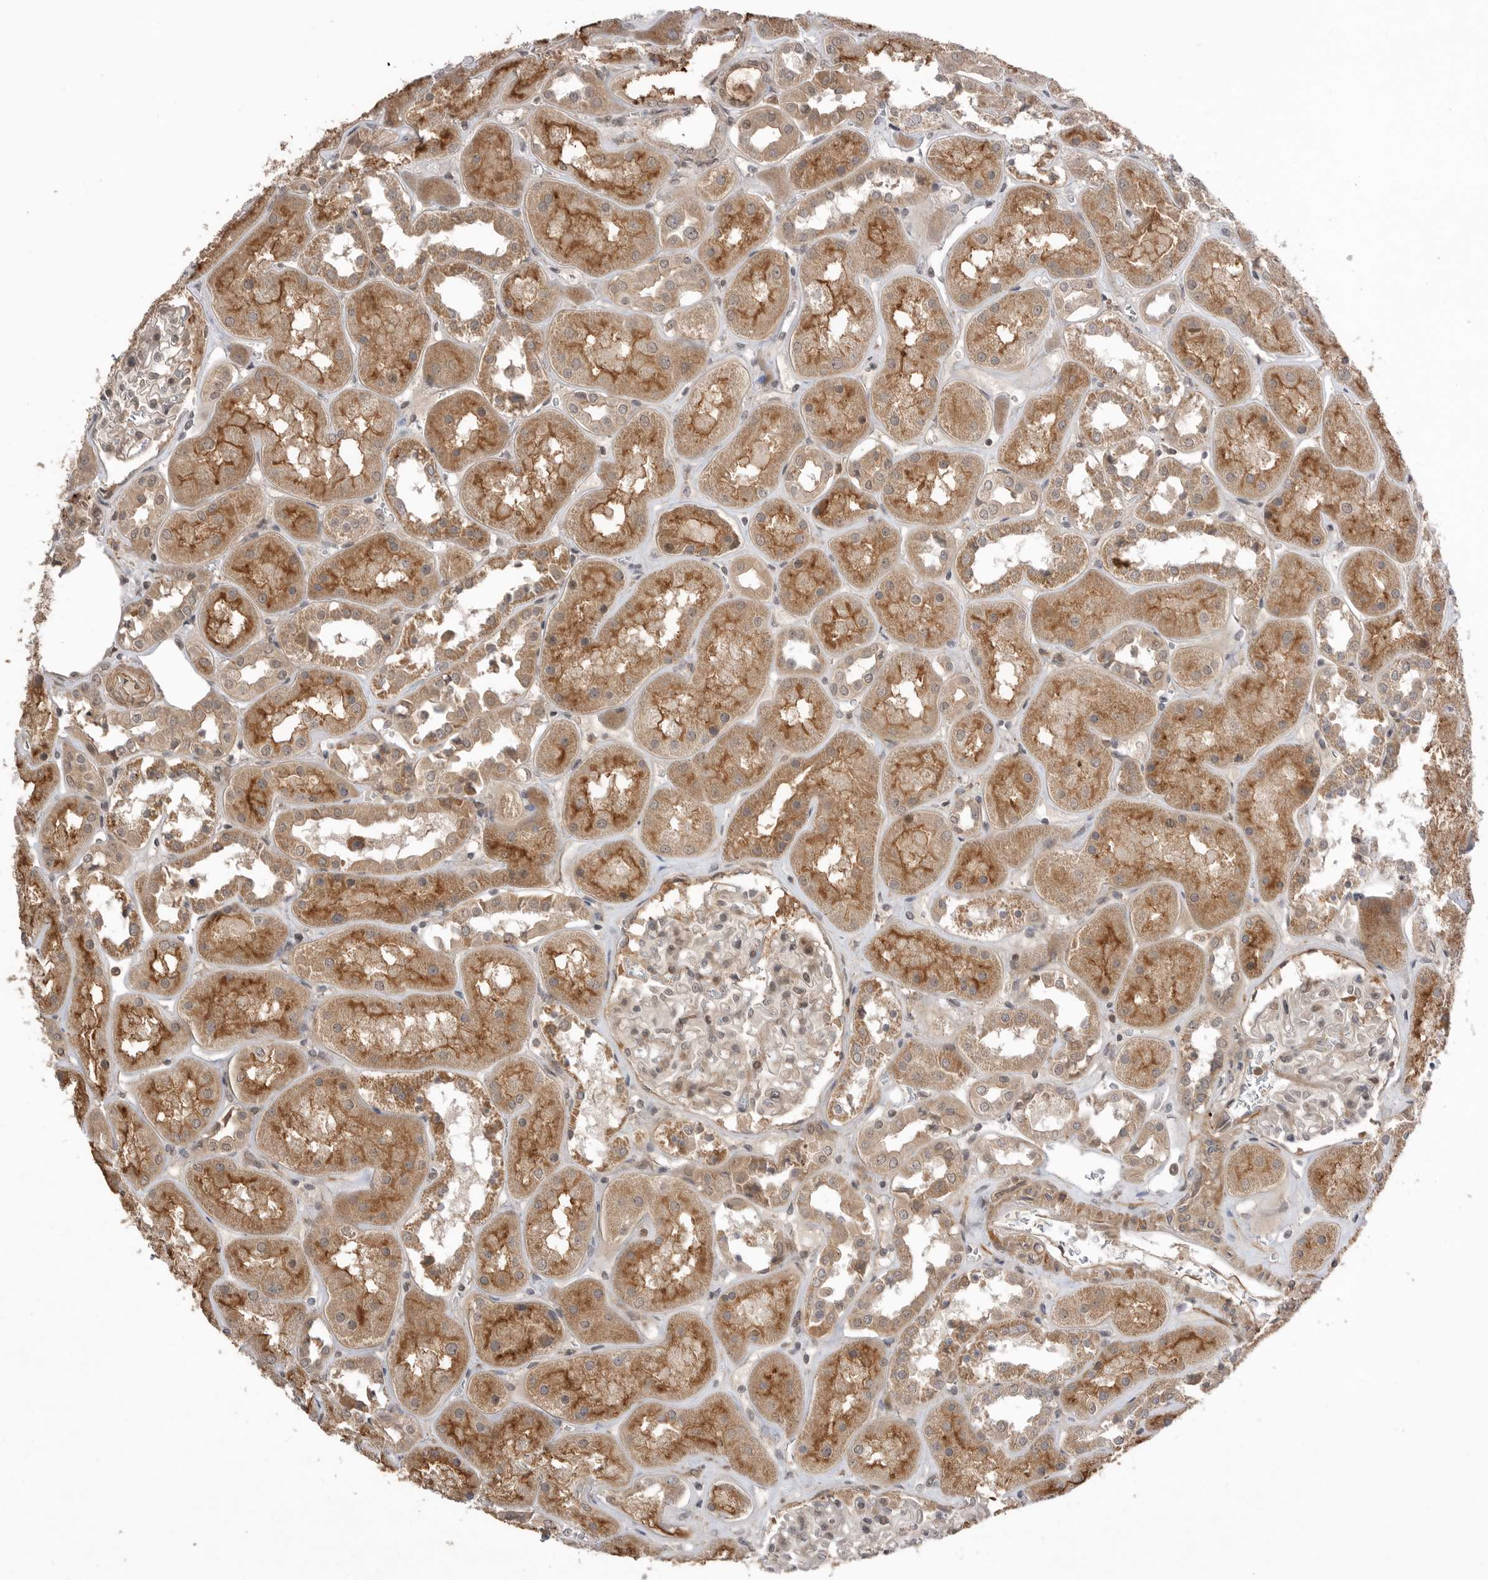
{"staining": {"intensity": "weak", "quantity": "25%-75%", "location": "cytoplasmic/membranous"}, "tissue": "kidney", "cell_type": "Cells in glomeruli", "image_type": "normal", "snomed": [{"axis": "morphology", "description": "Normal tissue, NOS"}, {"axis": "topography", "description": "Kidney"}], "caption": "IHC micrograph of unremarkable kidney: kidney stained using immunohistochemistry (IHC) demonstrates low levels of weak protein expression localized specifically in the cytoplasmic/membranous of cells in glomeruli, appearing as a cytoplasmic/membranous brown color.", "gene": "PEAK1", "patient": {"sex": "male", "age": 70}}